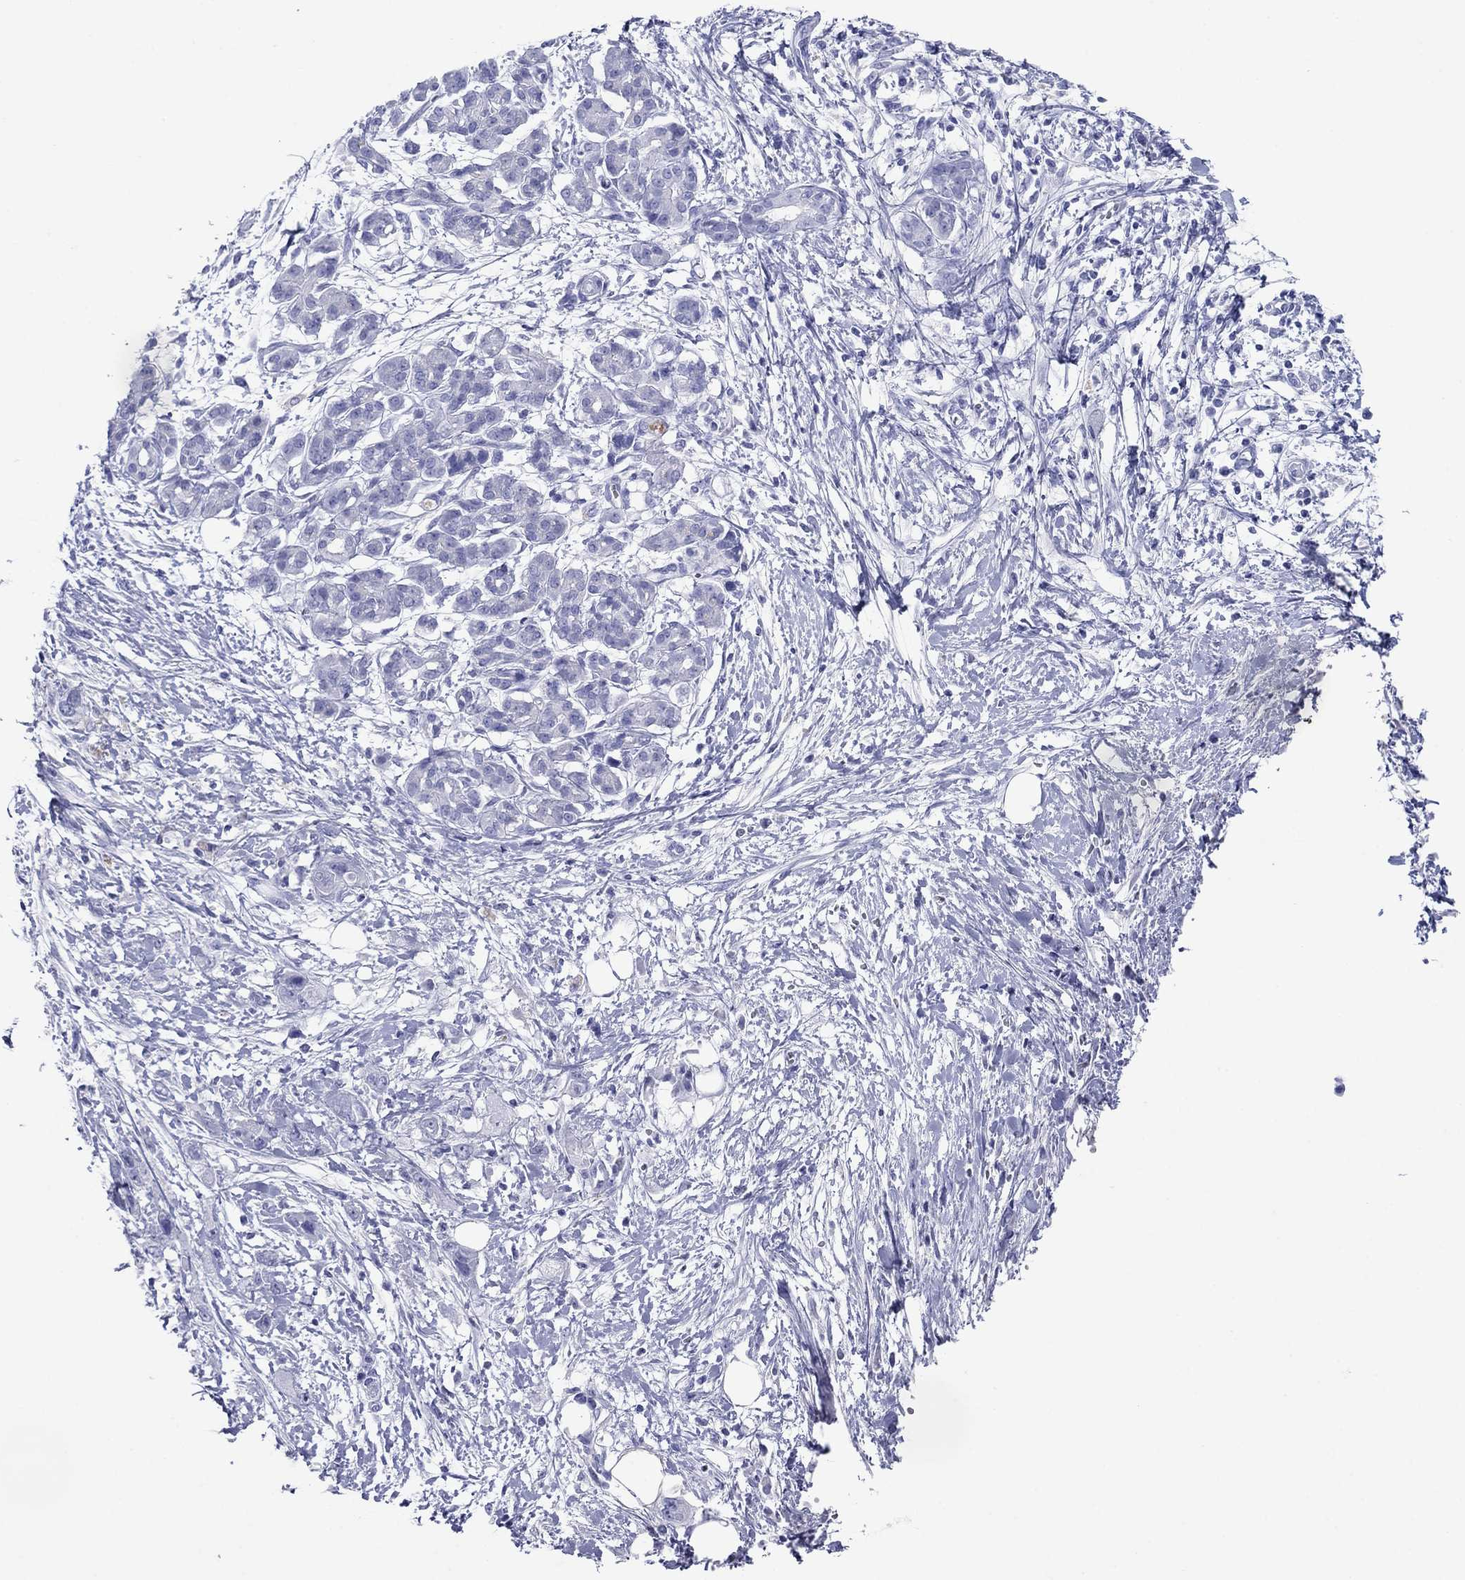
{"staining": {"intensity": "negative", "quantity": "none", "location": "none"}, "tissue": "pancreatic cancer", "cell_type": "Tumor cells", "image_type": "cancer", "snomed": [{"axis": "morphology", "description": "Adenocarcinoma, NOS"}, {"axis": "topography", "description": "Pancreas"}], "caption": "Immunohistochemical staining of pancreatic adenocarcinoma shows no significant expression in tumor cells.", "gene": "ATP4A", "patient": {"sex": "male", "age": 72}}